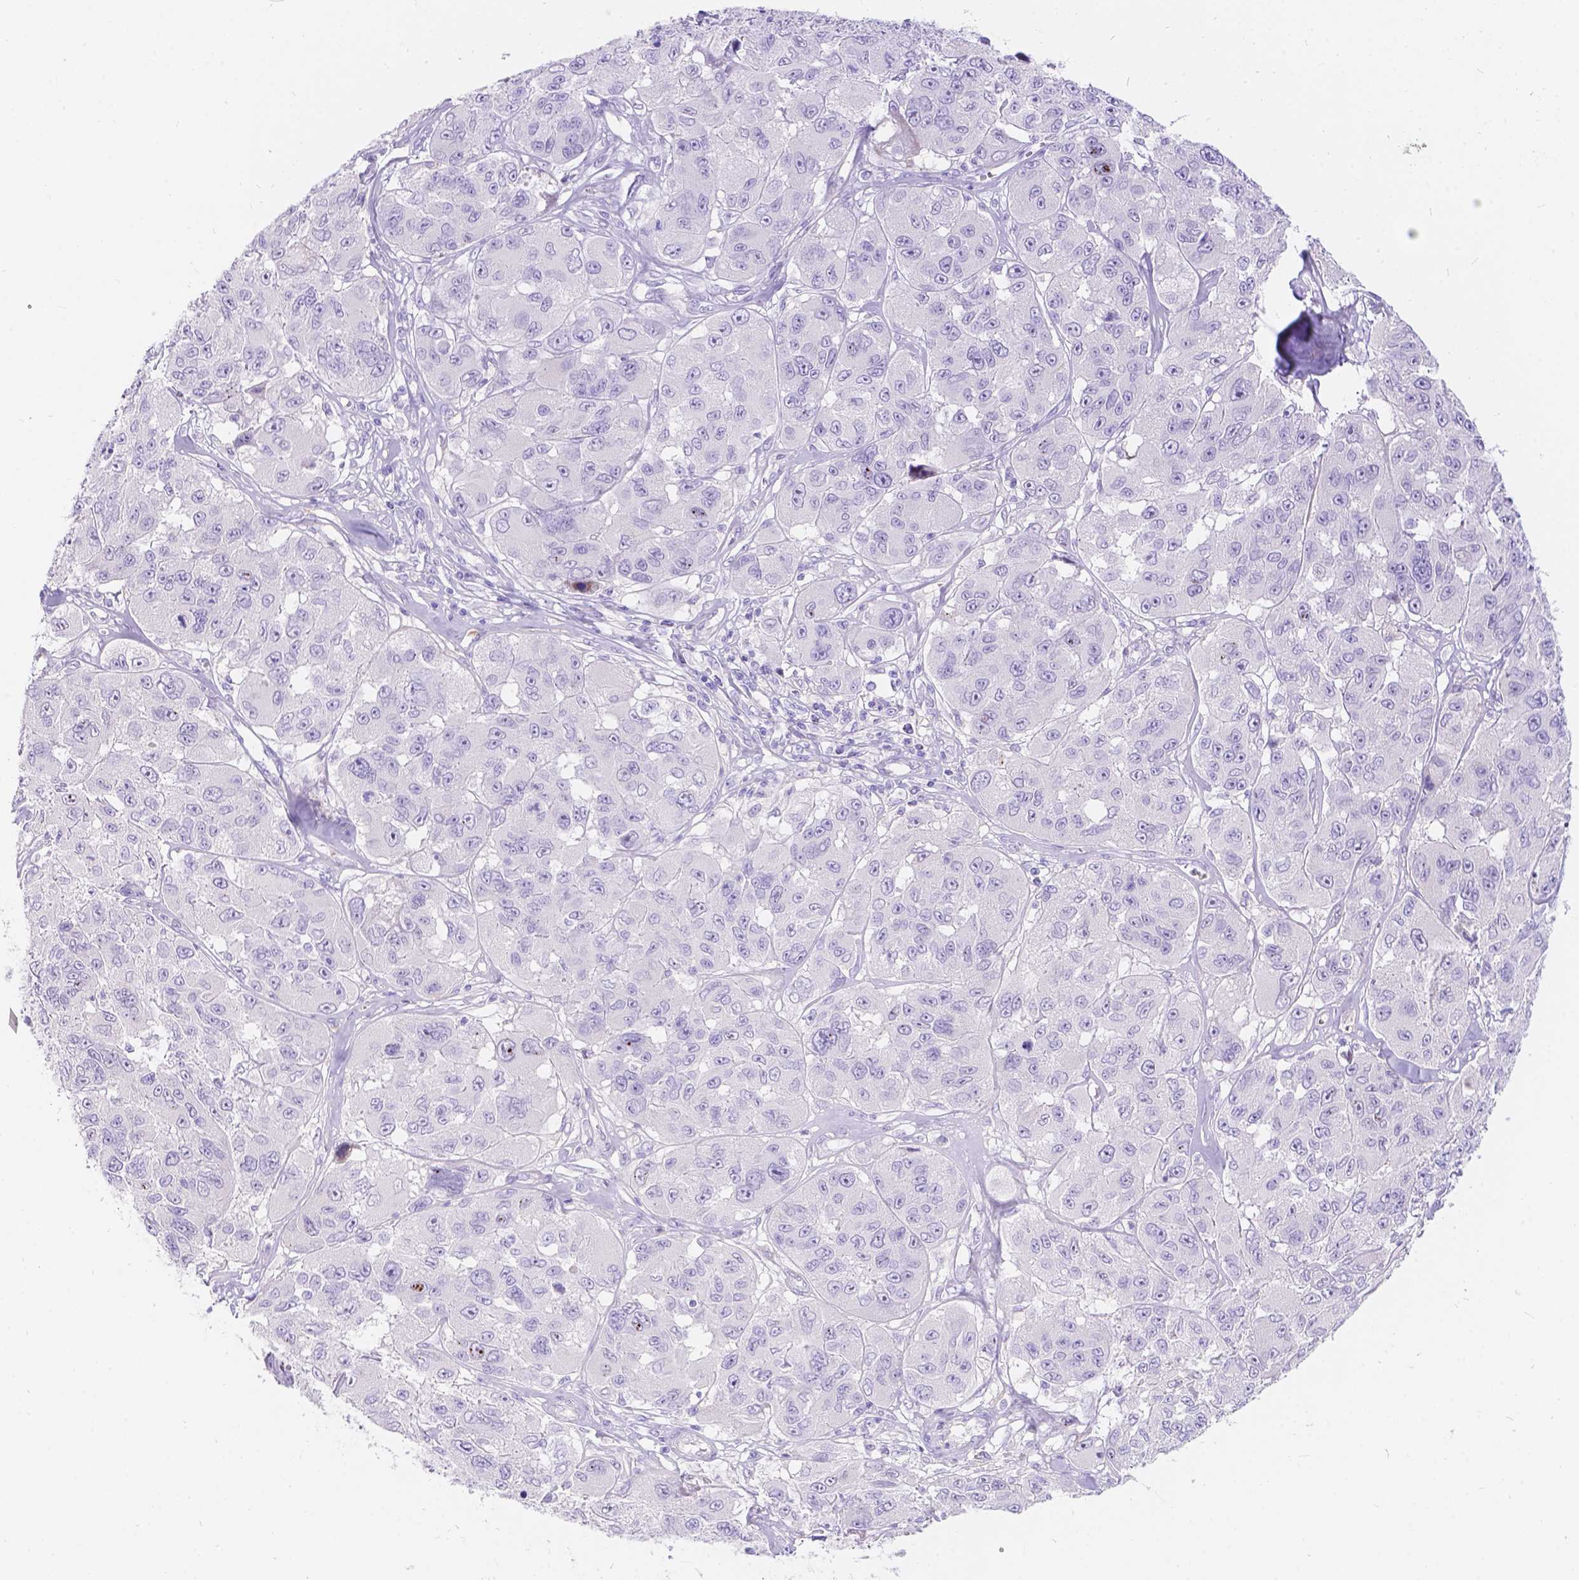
{"staining": {"intensity": "negative", "quantity": "none", "location": "none"}, "tissue": "melanoma", "cell_type": "Tumor cells", "image_type": "cancer", "snomed": [{"axis": "morphology", "description": "Malignant melanoma, NOS"}, {"axis": "topography", "description": "Skin"}], "caption": "This is an IHC micrograph of human malignant melanoma. There is no expression in tumor cells.", "gene": "KLHL10", "patient": {"sex": "female", "age": 66}}